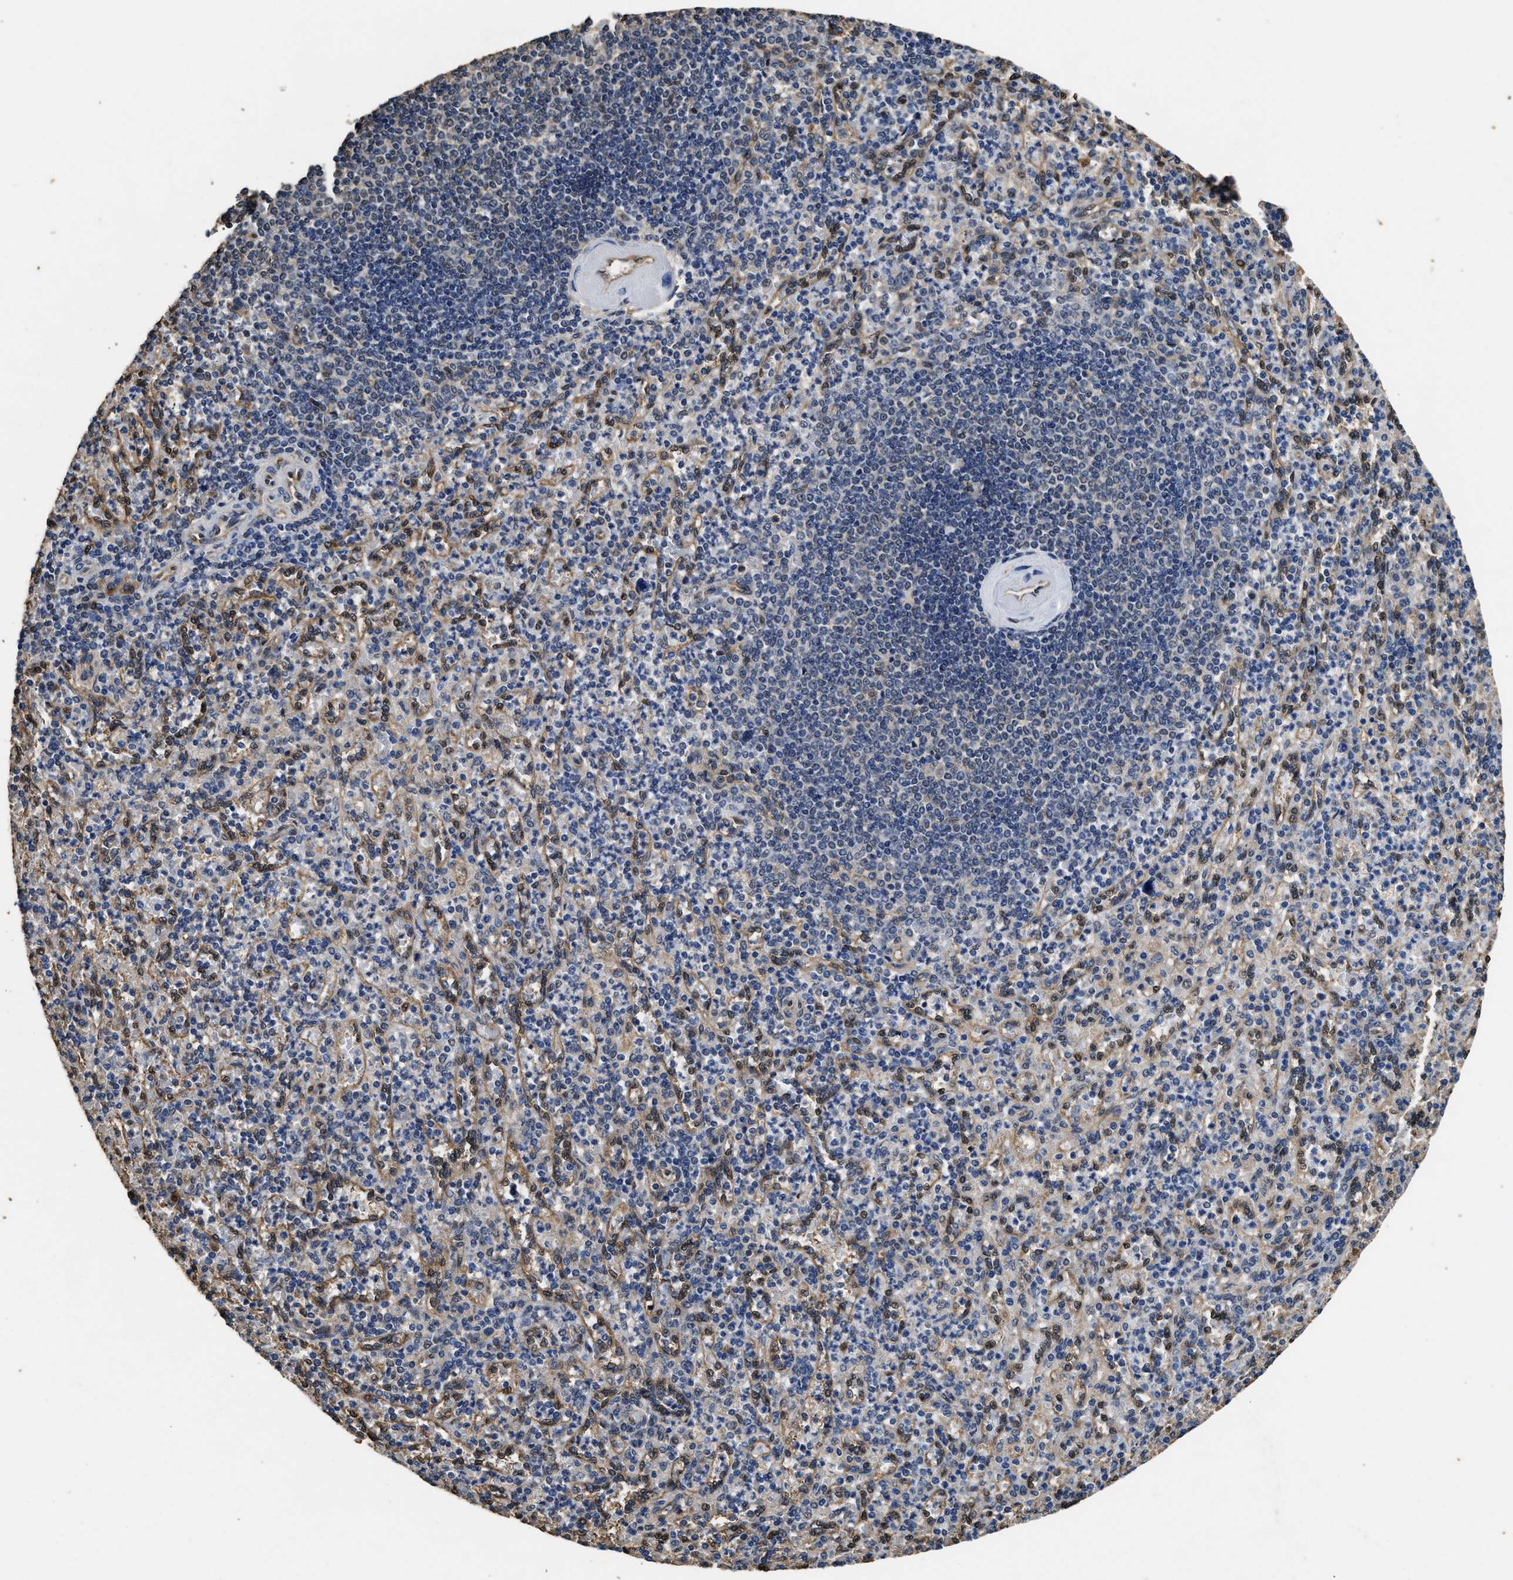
{"staining": {"intensity": "weak", "quantity": "25%-75%", "location": "nuclear"}, "tissue": "spleen", "cell_type": "Cells in red pulp", "image_type": "normal", "snomed": [{"axis": "morphology", "description": "Normal tissue, NOS"}, {"axis": "topography", "description": "Spleen"}], "caption": "Spleen stained for a protein (brown) exhibits weak nuclear positive positivity in about 25%-75% of cells in red pulp.", "gene": "YWHAE", "patient": {"sex": "female", "age": 74}}